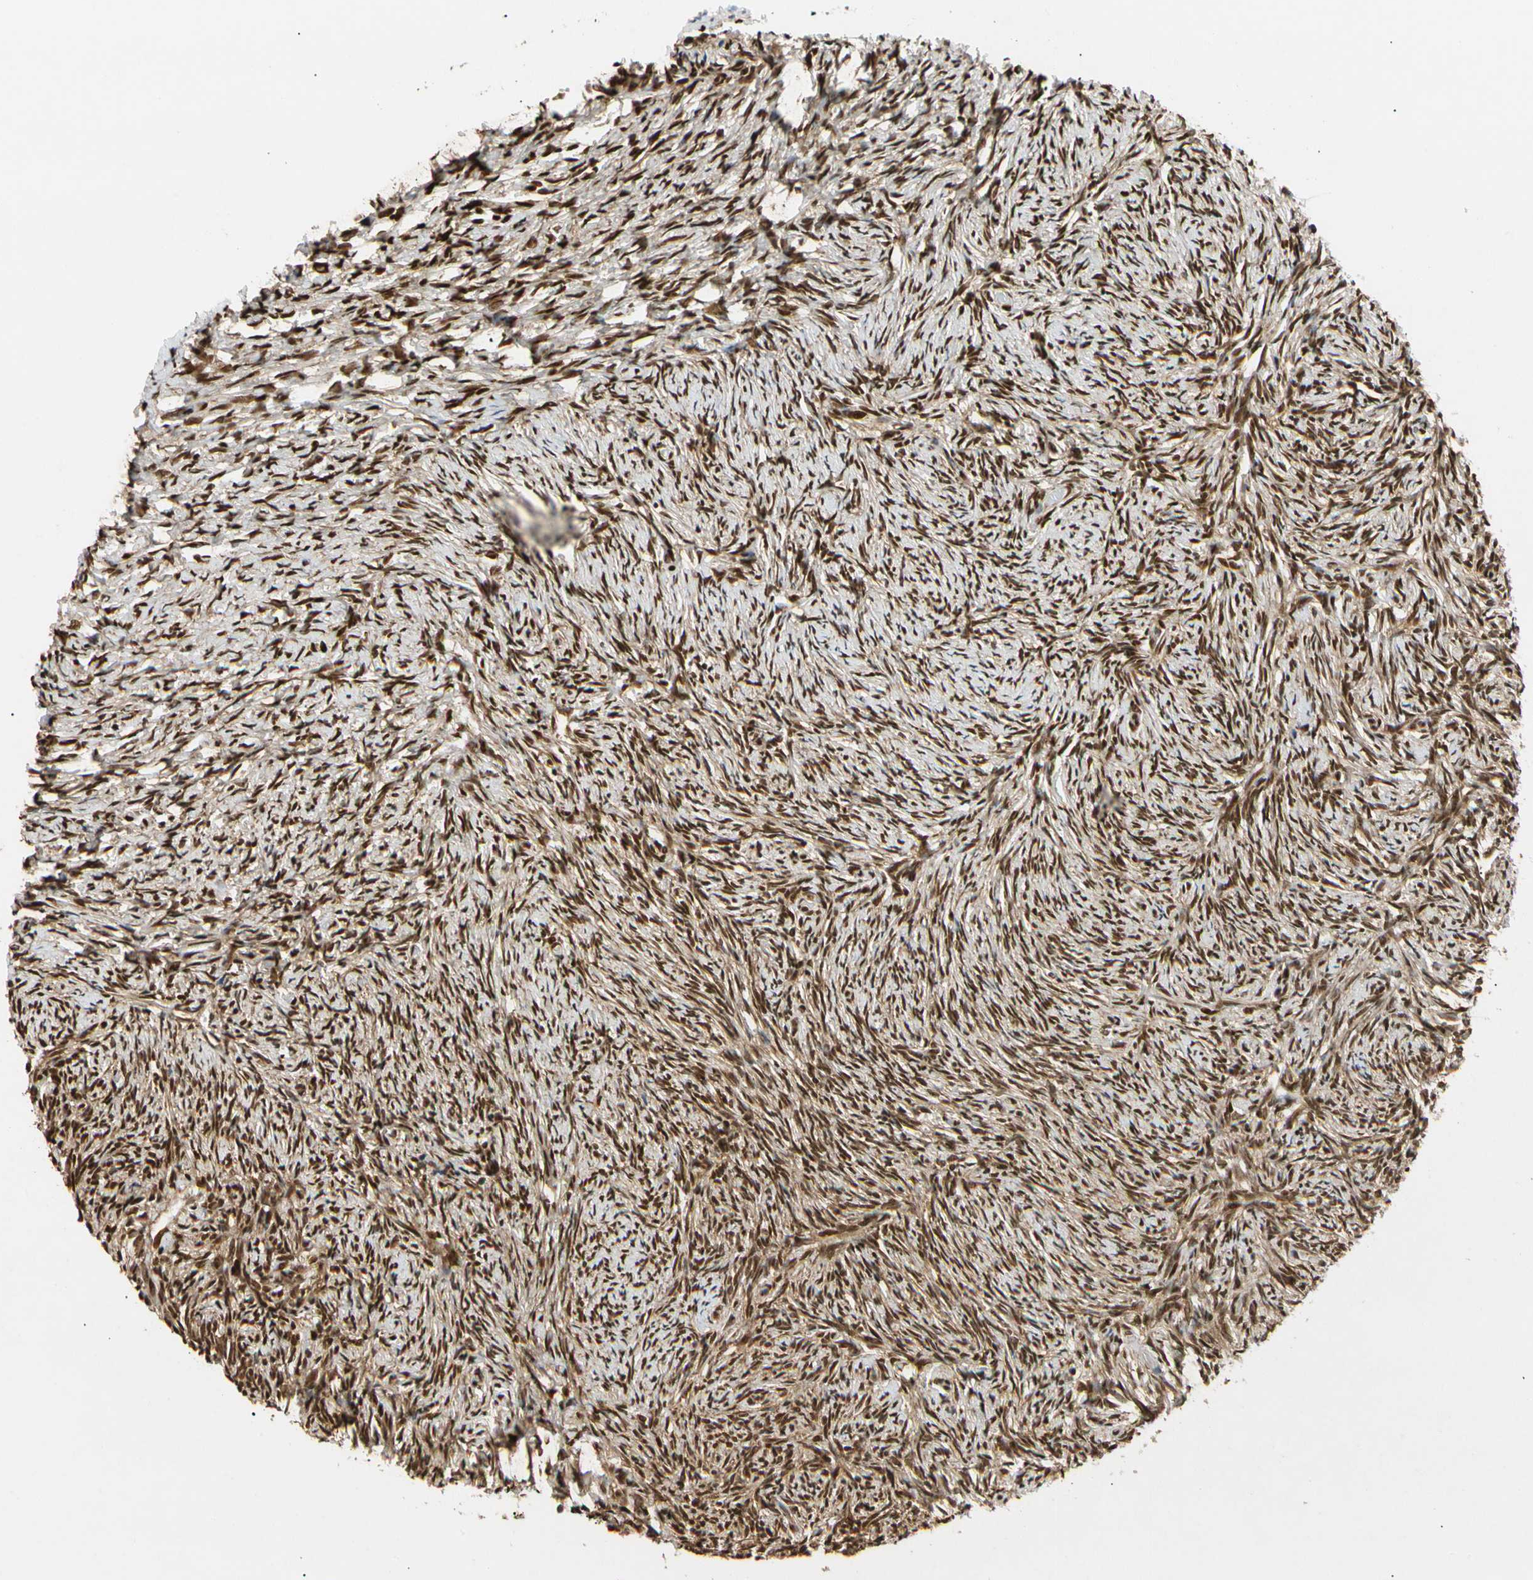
{"staining": {"intensity": "strong", "quantity": ">75%", "location": "nuclear"}, "tissue": "ovary", "cell_type": "Follicle cells", "image_type": "normal", "snomed": [{"axis": "morphology", "description": "Normal tissue, NOS"}, {"axis": "topography", "description": "Ovary"}], "caption": "Protein staining of normal ovary exhibits strong nuclear staining in about >75% of follicle cells.", "gene": "EIF1AX", "patient": {"sex": "female", "age": 60}}